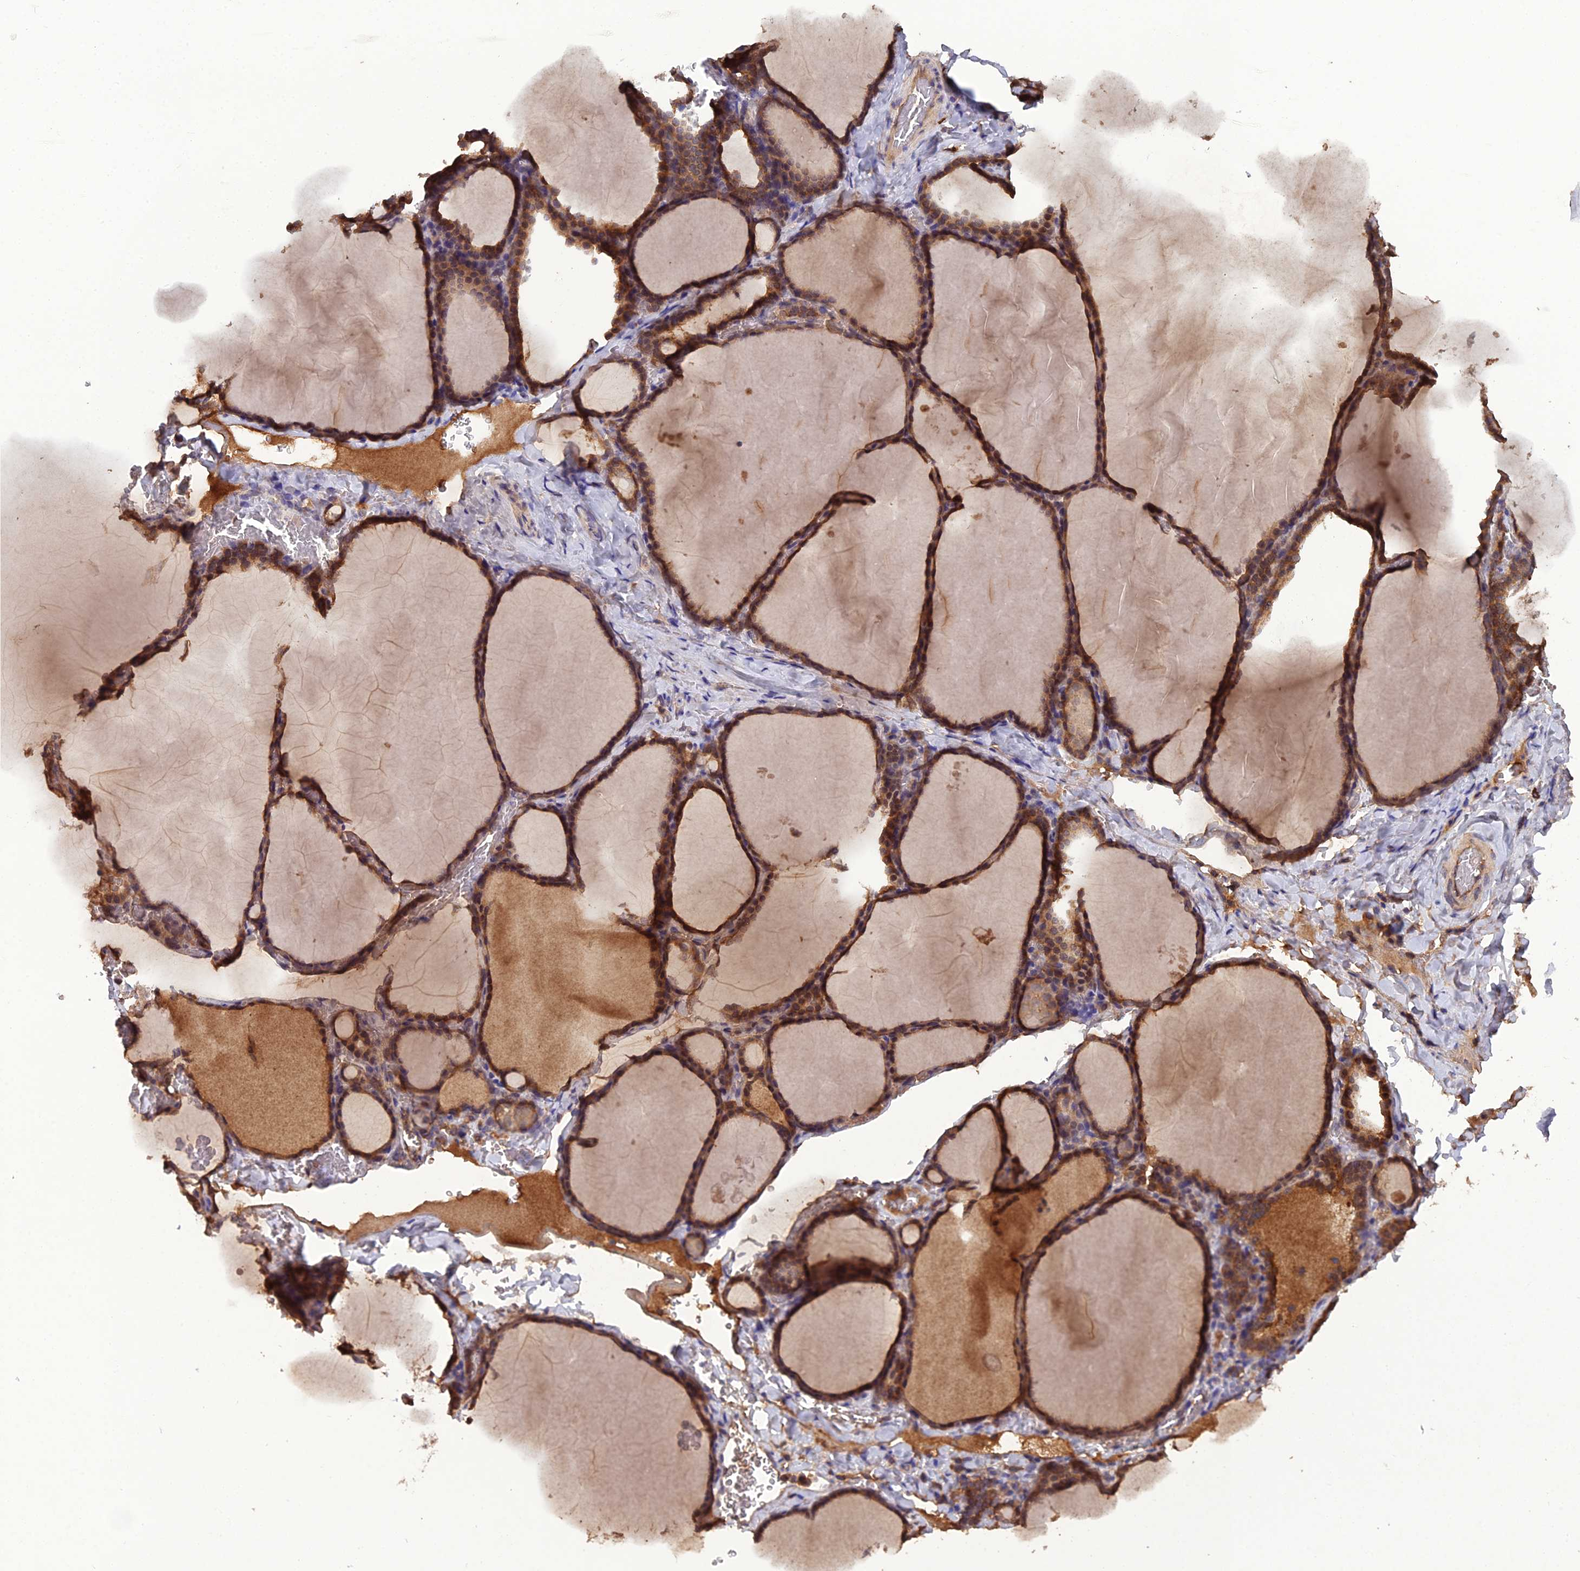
{"staining": {"intensity": "strong", "quantity": ">75%", "location": "cytoplasmic/membranous"}, "tissue": "thyroid gland", "cell_type": "Glandular cells", "image_type": "normal", "snomed": [{"axis": "morphology", "description": "Normal tissue, NOS"}, {"axis": "topography", "description": "Thyroid gland"}], "caption": "Immunohistochemistry (IHC) (DAB) staining of unremarkable human thyroid gland exhibits strong cytoplasmic/membranous protein staining in approximately >75% of glandular cells. (DAB IHC with brightfield microscopy, high magnification).", "gene": "TMEM258", "patient": {"sex": "female", "age": 39}}